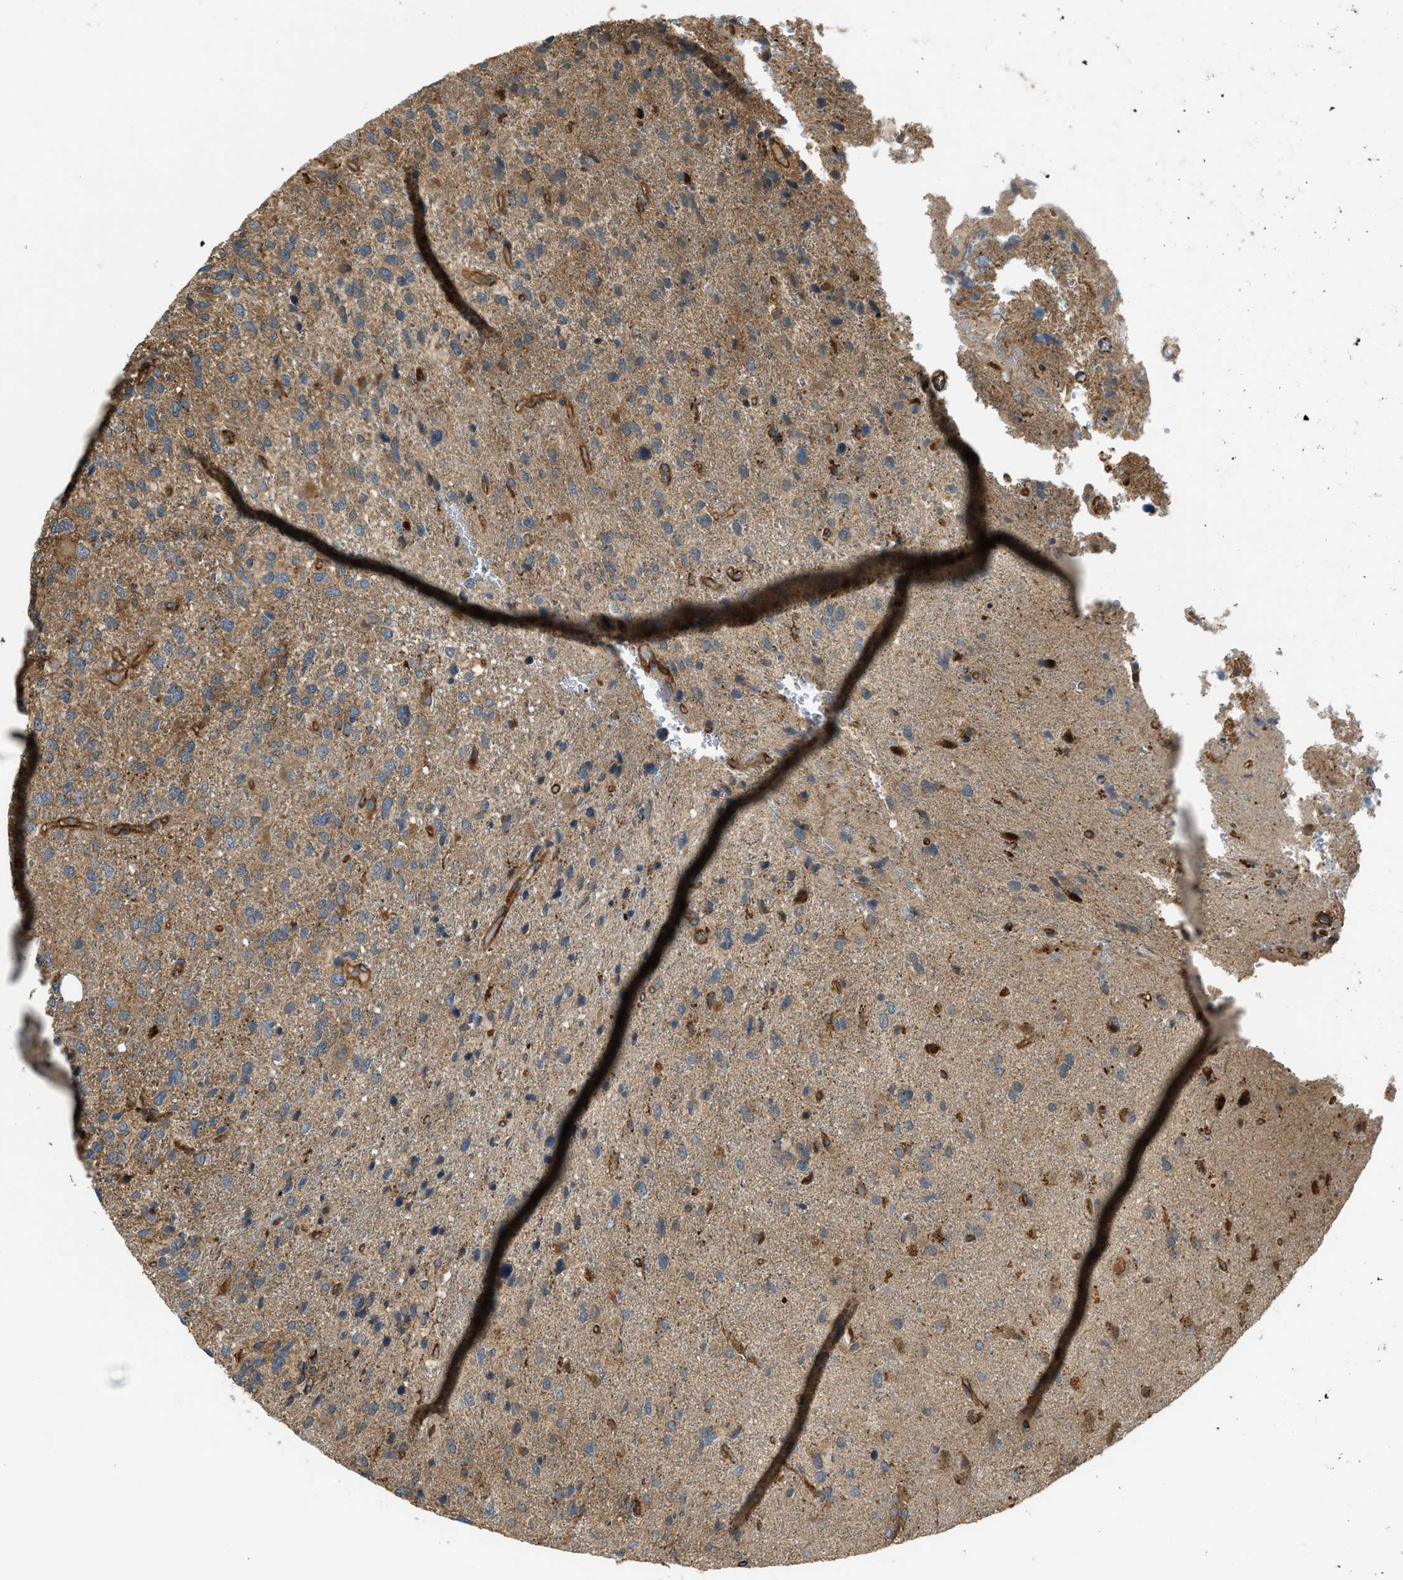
{"staining": {"intensity": "moderate", "quantity": "25%-75%", "location": "cytoplasmic/membranous"}, "tissue": "glioma", "cell_type": "Tumor cells", "image_type": "cancer", "snomed": [{"axis": "morphology", "description": "Glioma, malignant, High grade"}, {"axis": "topography", "description": "Brain"}], "caption": "Immunohistochemical staining of human malignant glioma (high-grade) reveals moderate cytoplasmic/membranous protein expression in approximately 25%-75% of tumor cells. Nuclei are stained in blue.", "gene": "BAG4", "patient": {"sex": "female", "age": 58}}